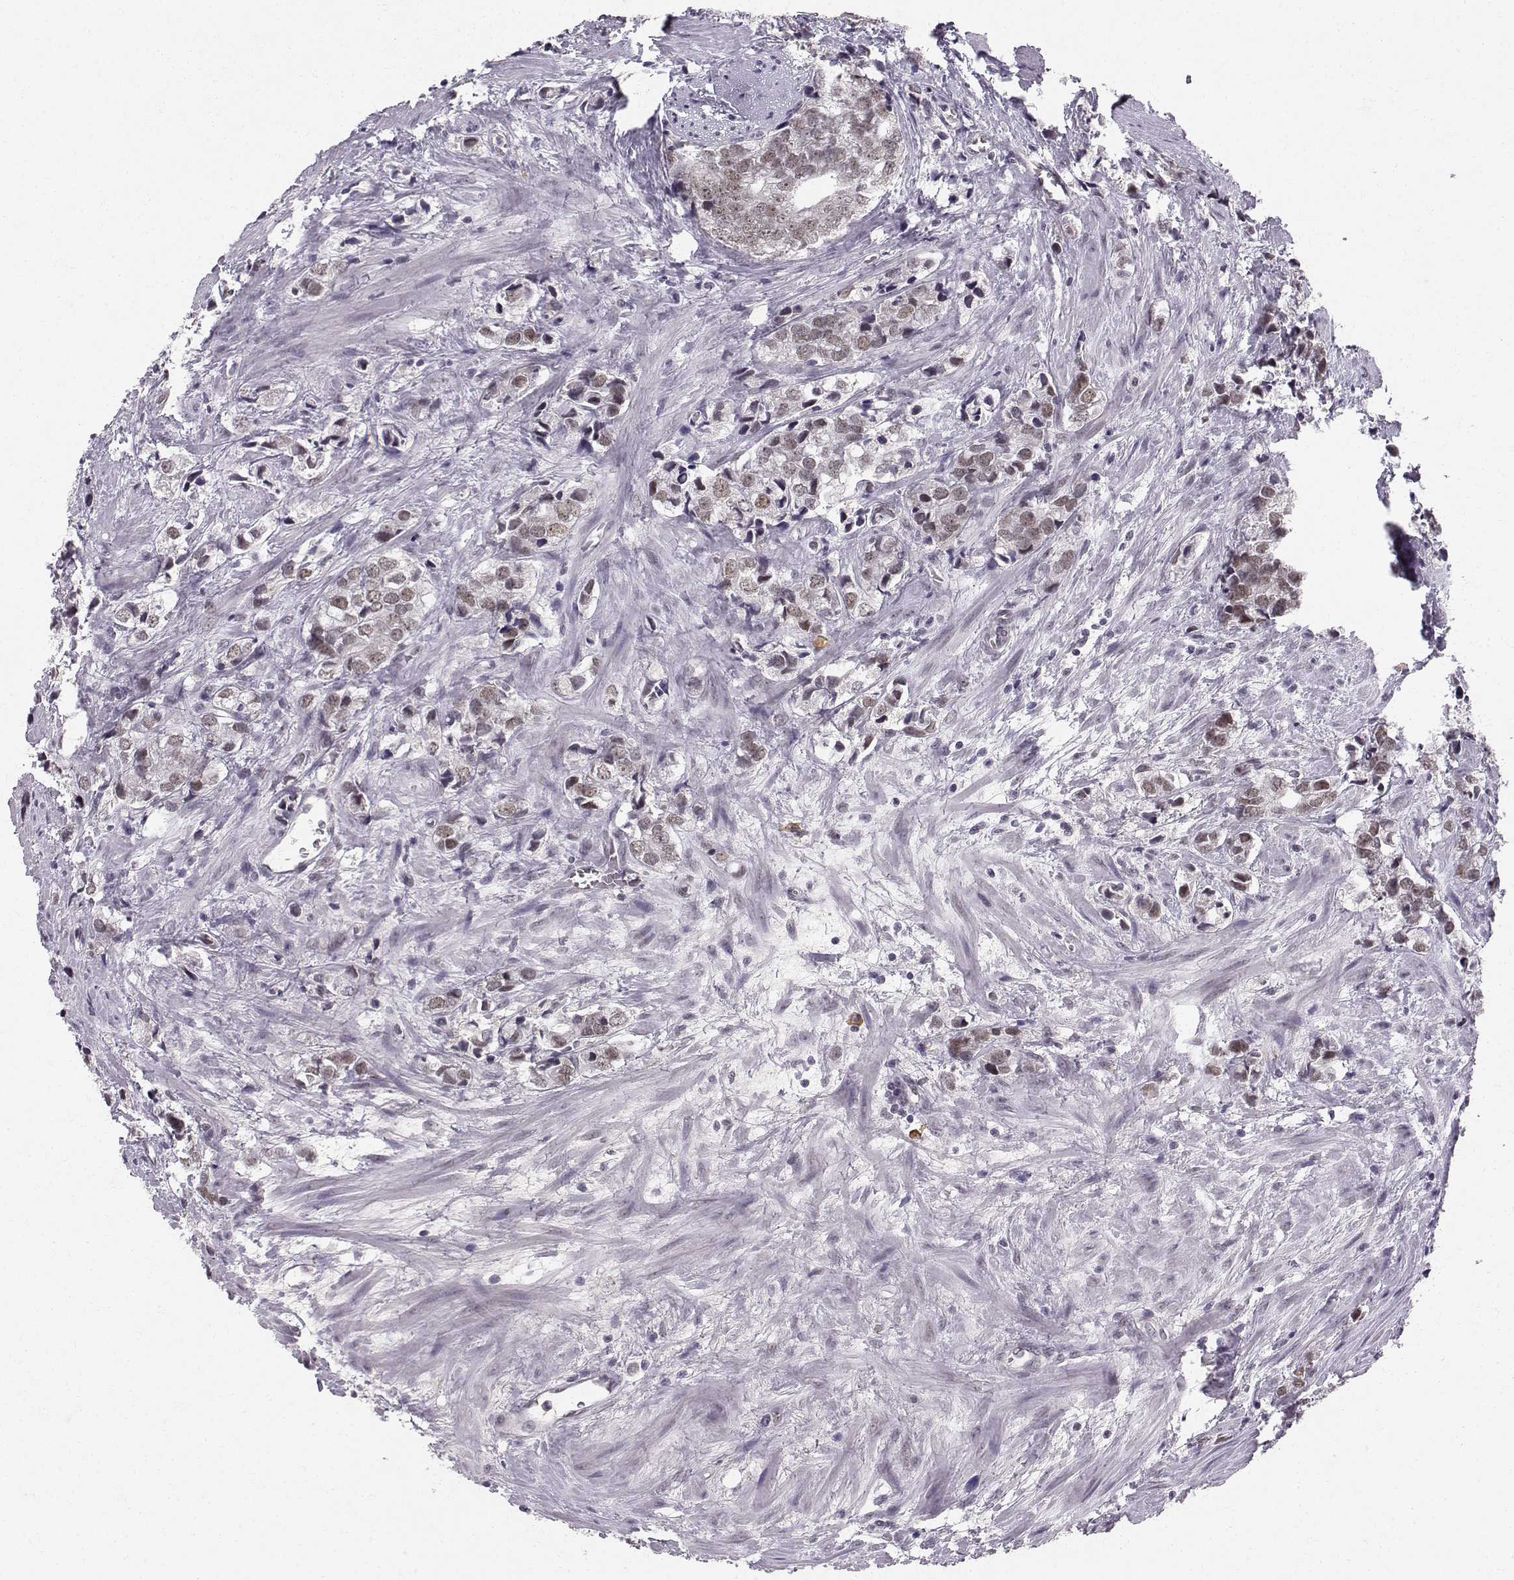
{"staining": {"intensity": "weak", "quantity": "25%-75%", "location": "nuclear"}, "tissue": "prostate cancer", "cell_type": "Tumor cells", "image_type": "cancer", "snomed": [{"axis": "morphology", "description": "Adenocarcinoma, NOS"}, {"axis": "topography", "description": "Prostate and seminal vesicle, NOS"}], "caption": "Protein expression analysis of human prostate adenocarcinoma reveals weak nuclear expression in approximately 25%-75% of tumor cells.", "gene": "RPP38", "patient": {"sex": "male", "age": 63}}